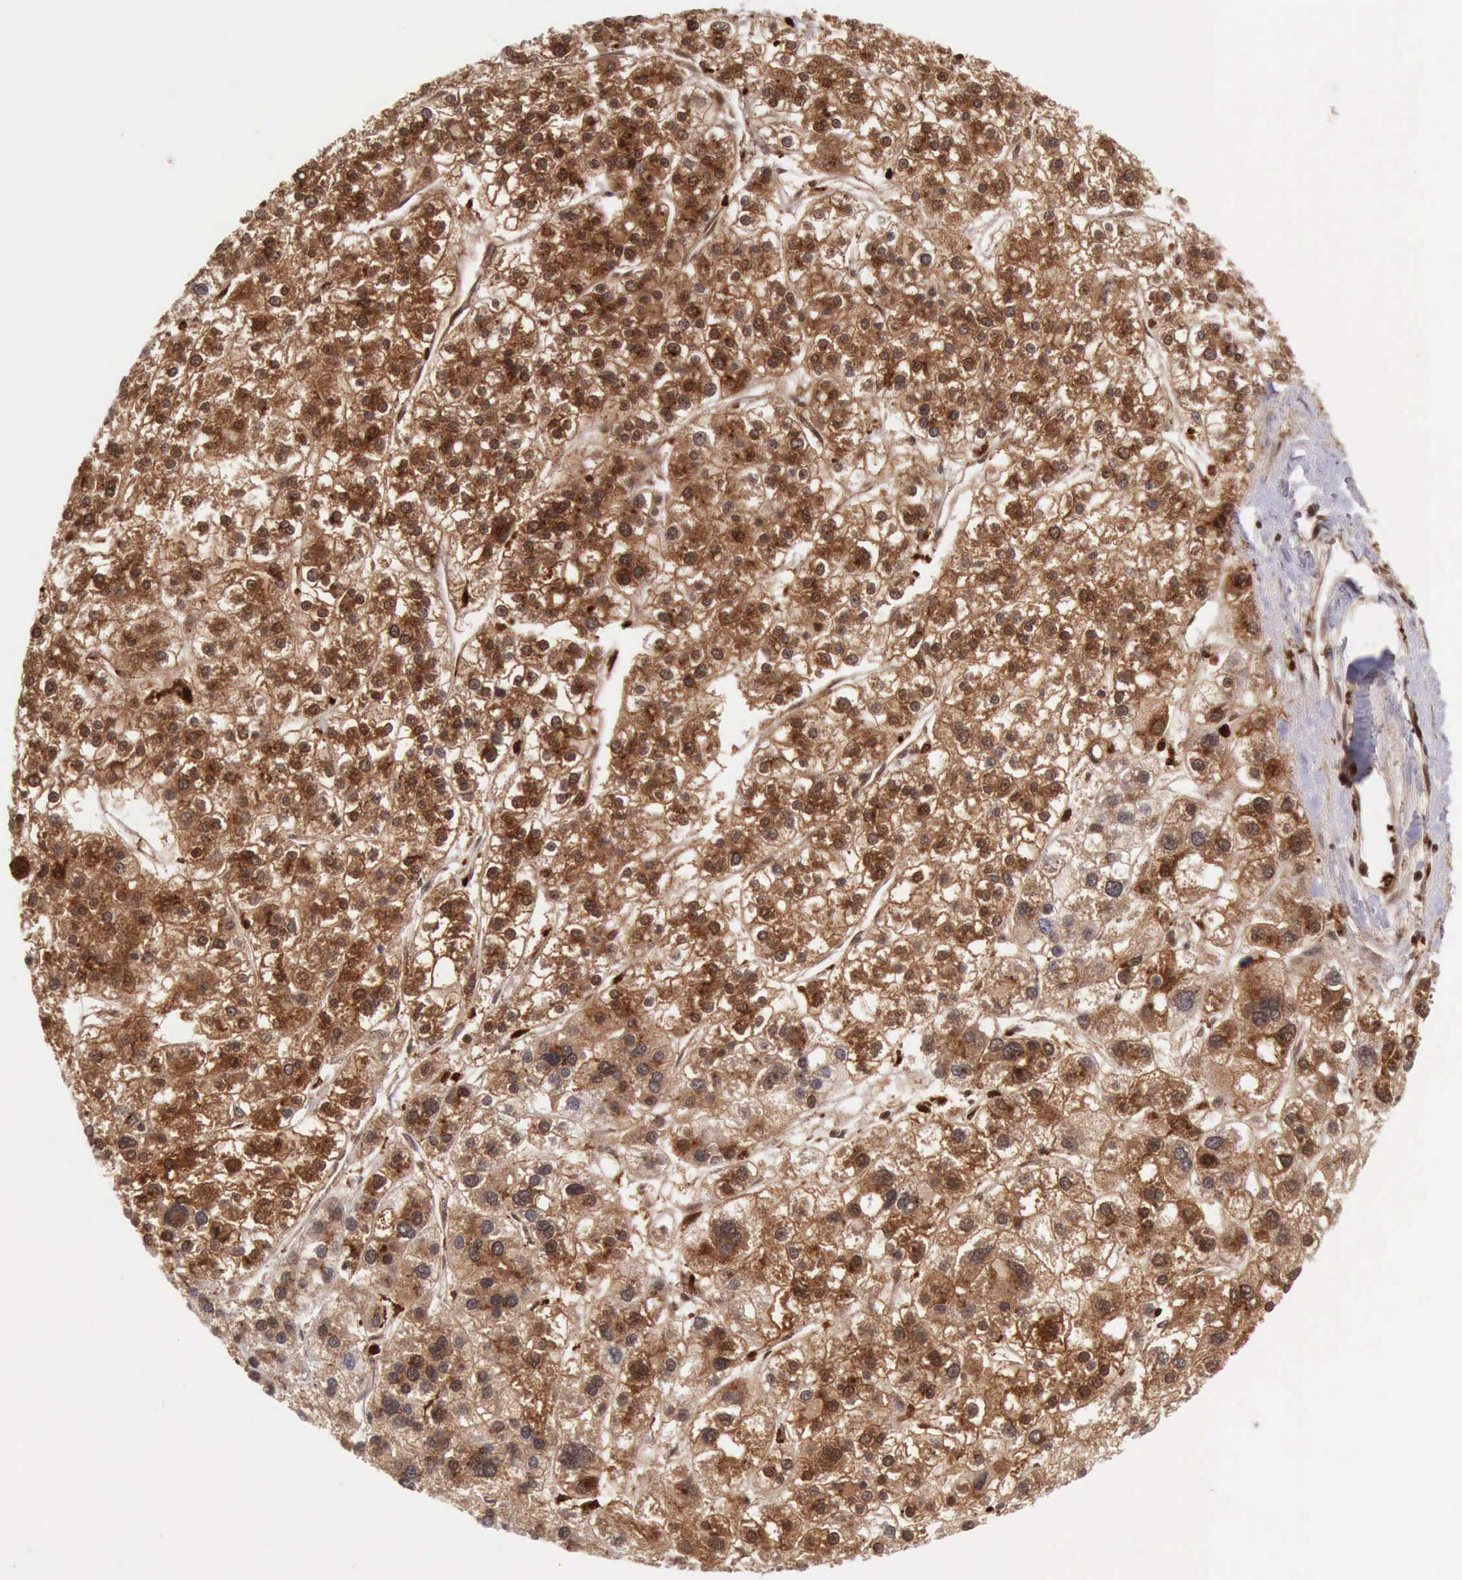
{"staining": {"intensity": "strong", "quantity": ">75%", "location": "cytoplasmic/membranous"}, "tissue": "liver cancer", "cell_type": "Tumor cells", "image_type": "cancer", "snomed": [{"axis": "morphology", "description": "Carcinoma, Hepatocellular, NOS"}, {"axis": "topography", "description": "Liver"}], "caption": "Liver cancer stained with DAB (3,3'-diaminobenzidine) IHC demonstrates high levels of strong cytoplasmic/membranous positivity in about >75% of tumor cells.", "gene": "CSTA", "patient": {"sex": "female", "age": 85}}